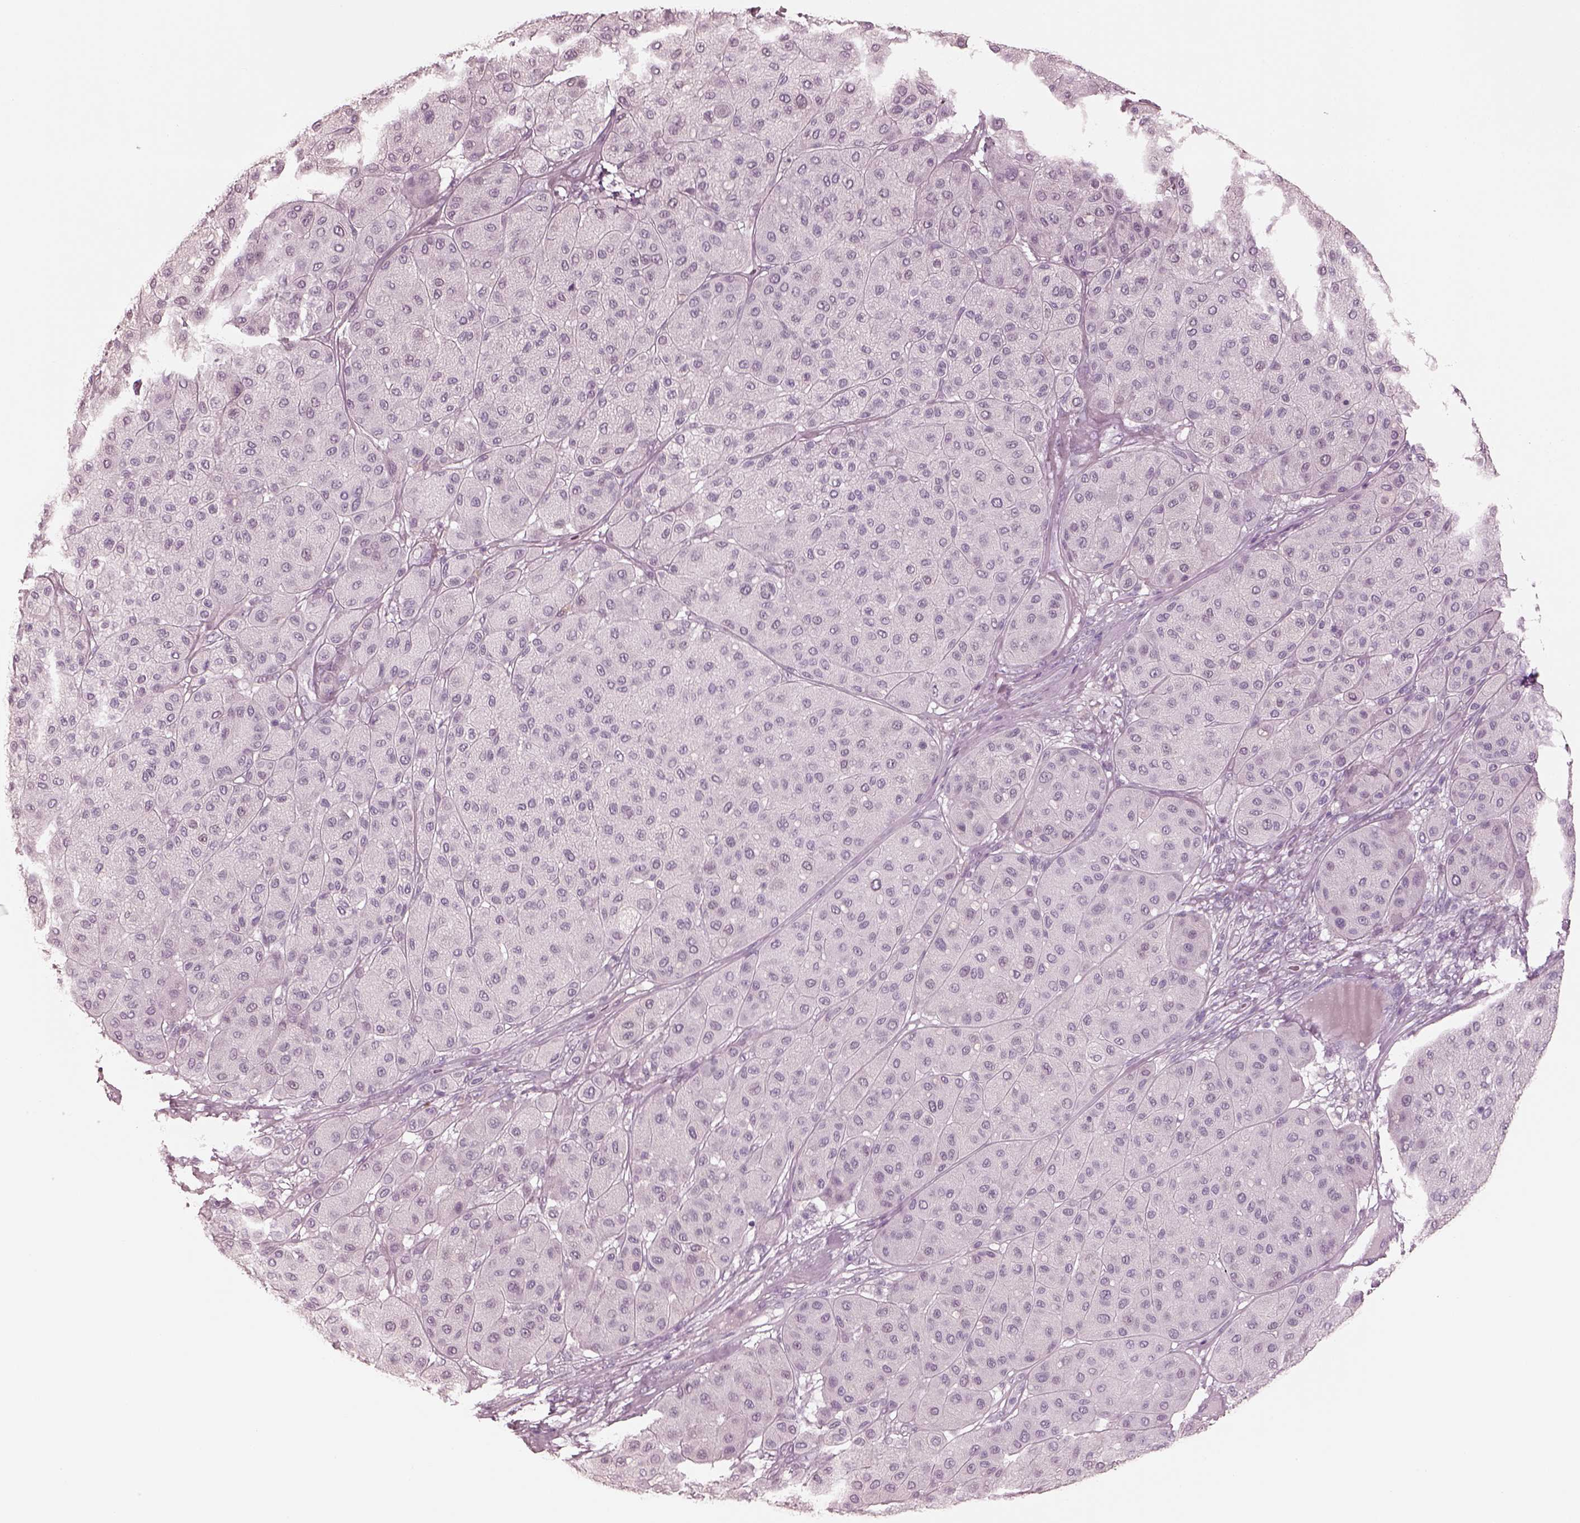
{"staining": {"intensity": "negative", "quantity": "none", "location": "none"}, "tissue": "melanoma", "cell_type": "Tumor cells", "image_type": "cancer", "snomed": [{"axis": "morphology", "description": "Malignant melanoma, Metastatic site"}, {"axis": "topography", "description": "Smooth muscle"}], "caption": "Micrograph shows no significant protein staining in tumor cells of malignant melanoma (metastatic site).", "gene": "C2orf81", "patient": {"sex": "male", "age": 41}}